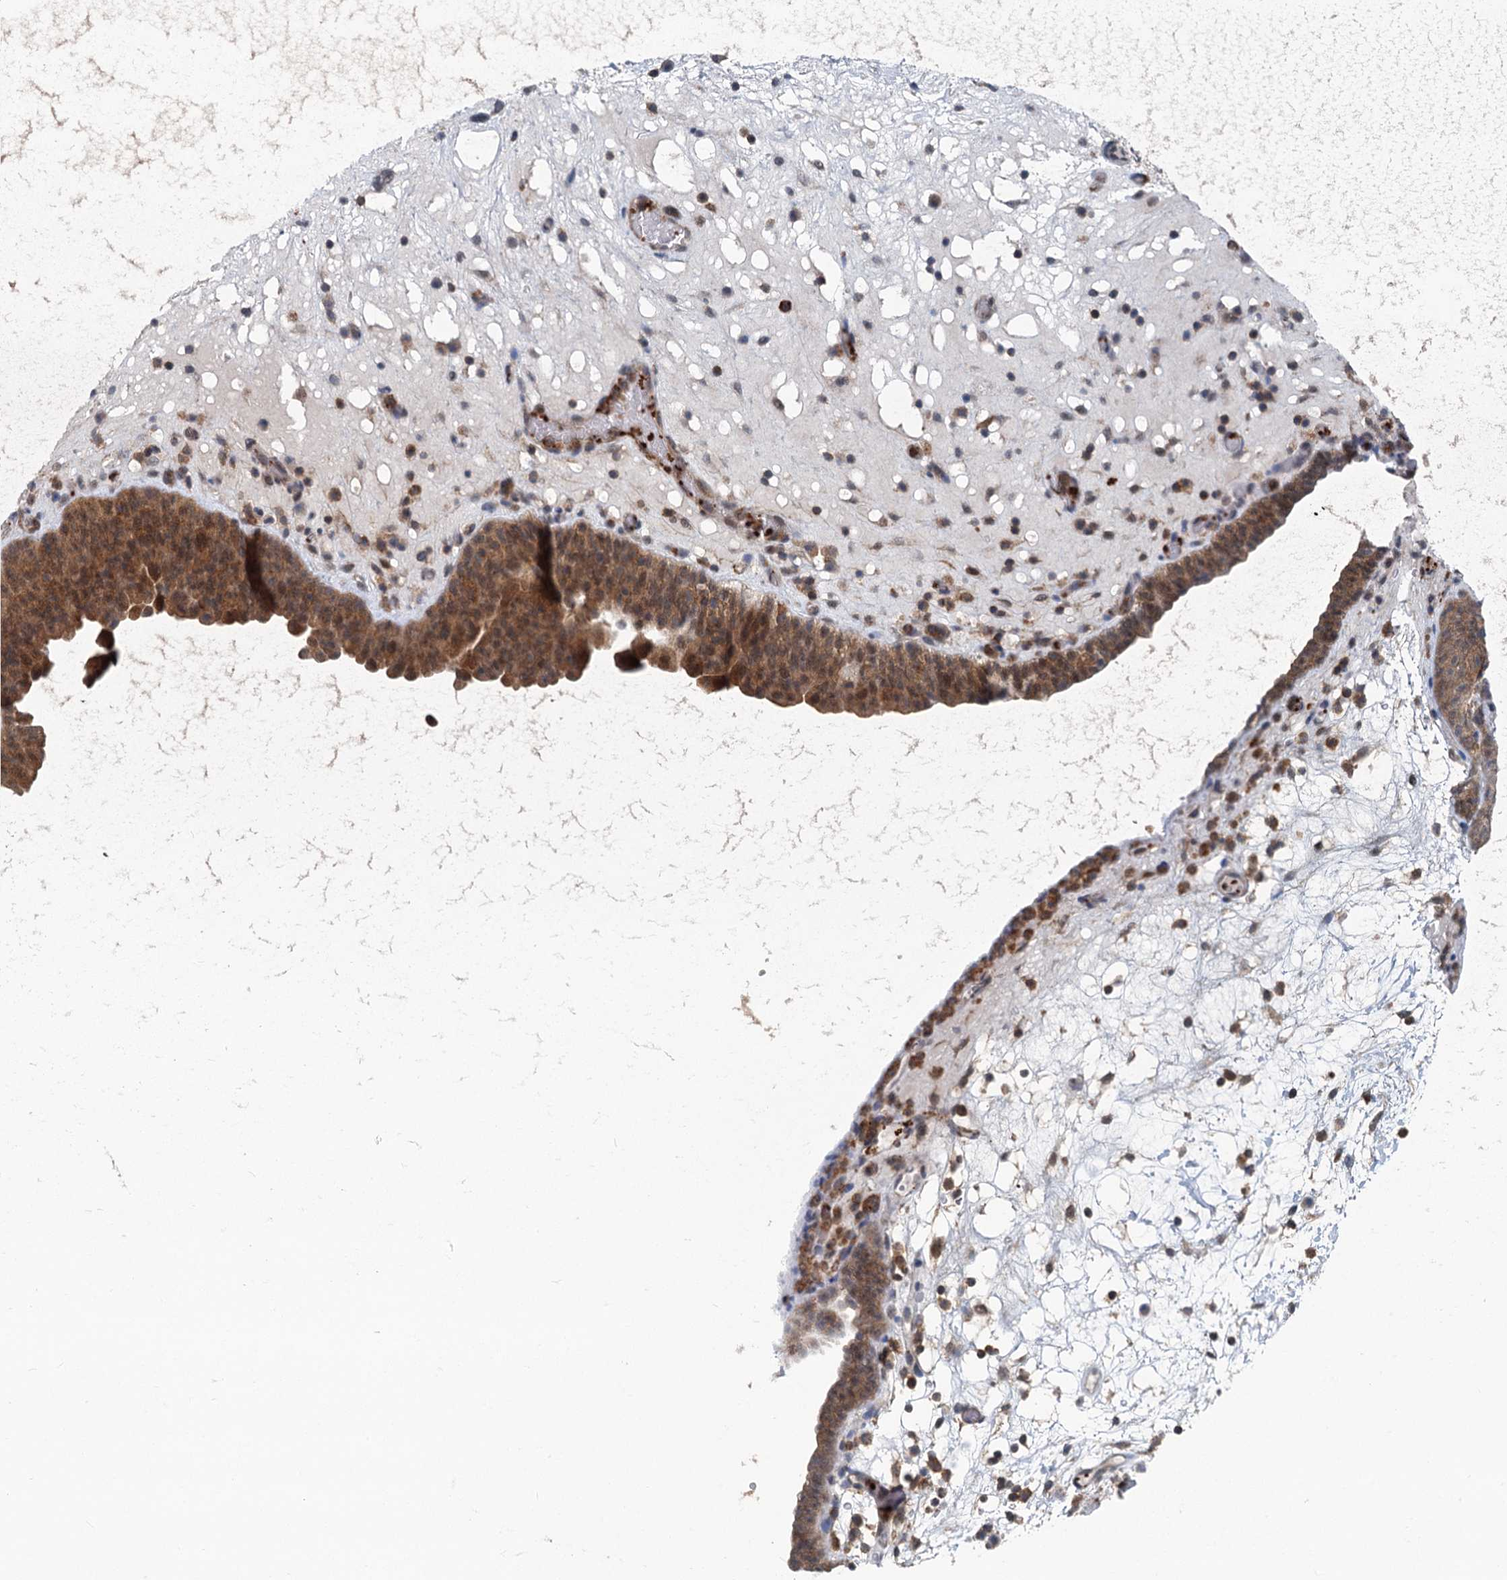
{"staining": {"intensity": "moderate", "quantity": ">75%", "location": "cytoplasmic/membranous,nuclear"}, "tissue": "urinary bladder", "cell_type": "Urothelial cells", "image_type": "normal", "snomed": [{"axis": "morphology", "description": "Normal tissue, NOS"}, {"axis": "topography", "description": "Urinary bladder"}], "caption": "High-magnification brightfield microscopy of benign urinary bladder stained with DAB (brown) and counterstained with hematoxylin (blue). urothelial cells exhibit moderate cytoplasmic/membranous,nuclear expression is appreciated in approximately>75% of cells.", "gene": "GCLM", "patient": {"sex": "male", "age": 71}}